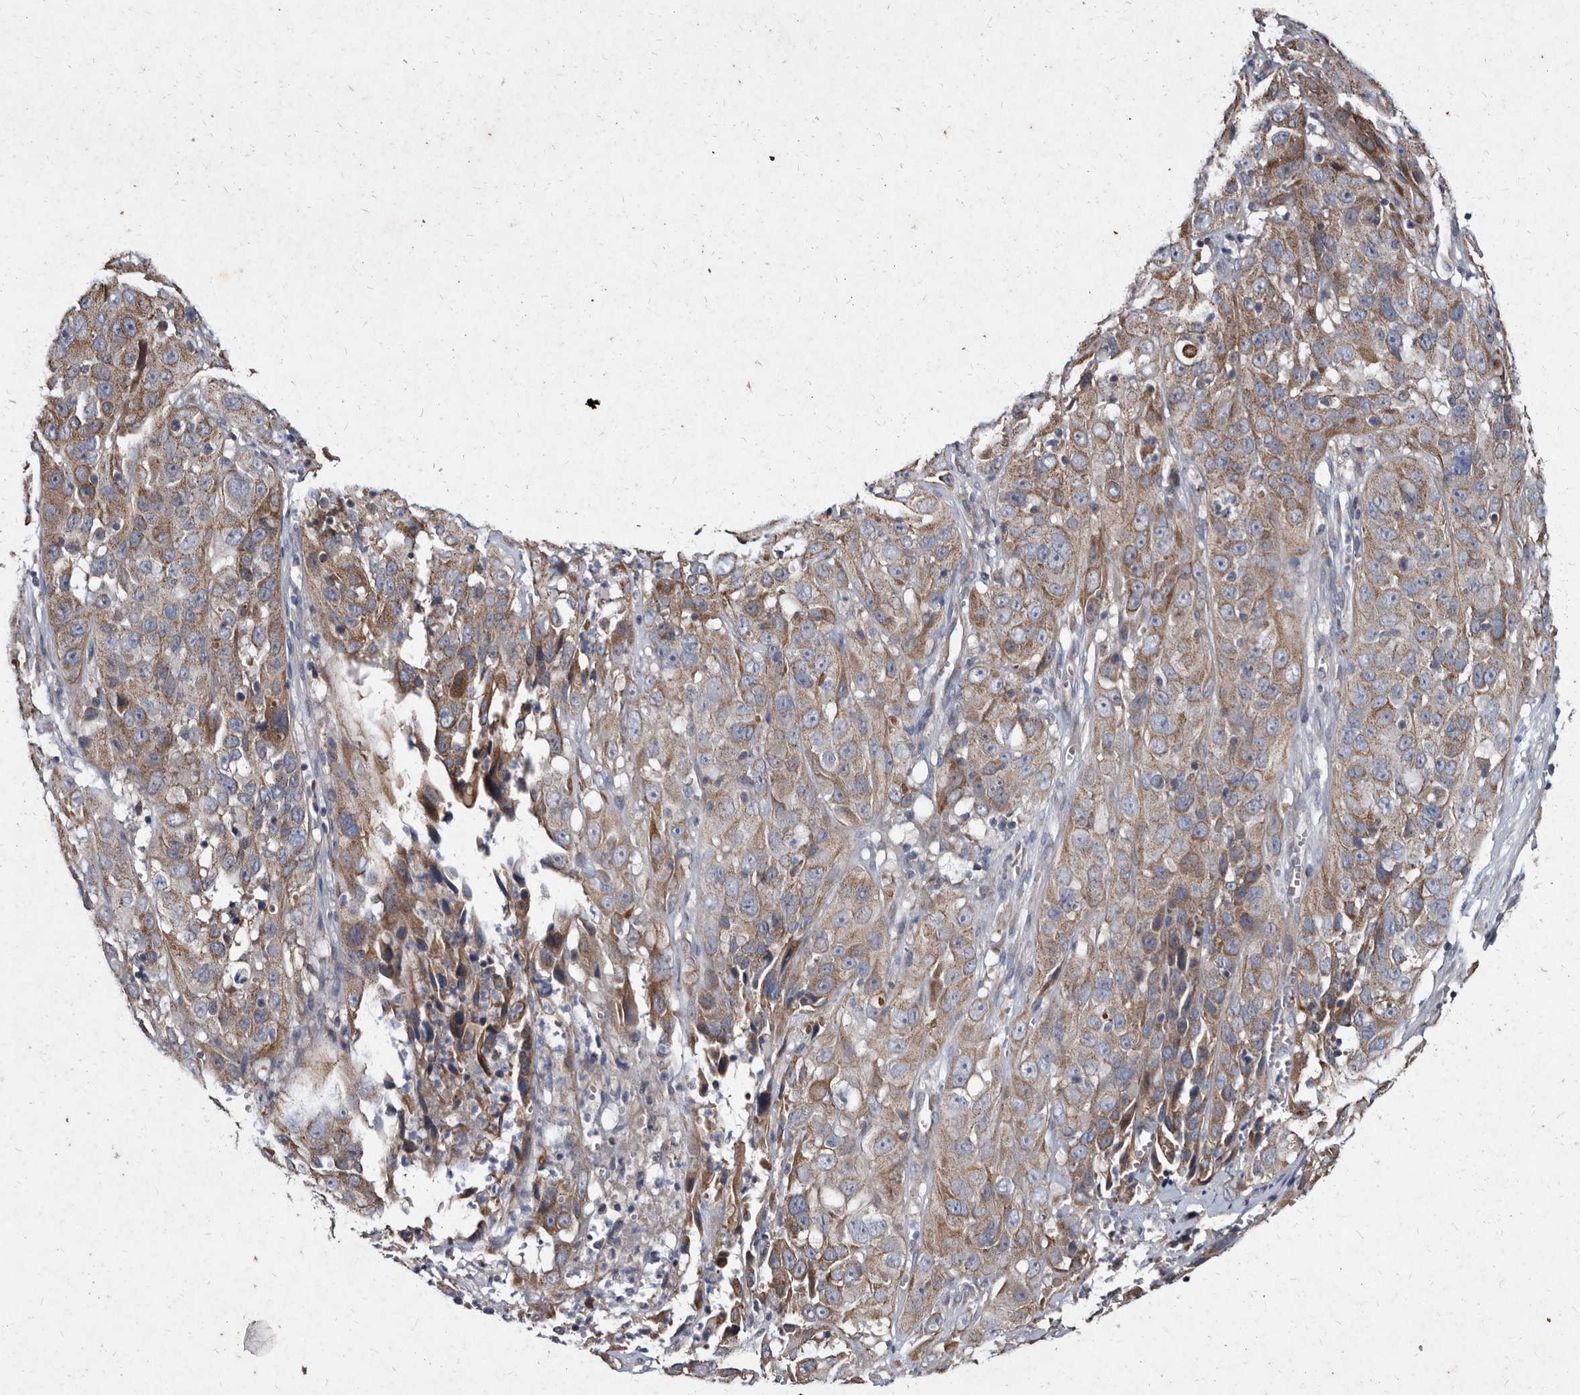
{"staining": {"intensity": "moderate", "quantity": ">75%", "location": "cytoplasmic/membranous"}, "tissue": "cervical cancer", "cell_type": "Tumor cells", "image_type": "cancer", "snomed": [{"axis": "morphology", "description": "Squamous cell carcinoma, NOS"}, {"axis": "topography", "description": "Cervix"}], "caption": "Immunohistochemical staining of squamous cell carcinoma (cervical) shows medium levels of moderate cytoplasmic/membranous expression in about >75% of tumor cells.", "gene": "YPEL3", "patient": {"sex": "female", "age": 32}}